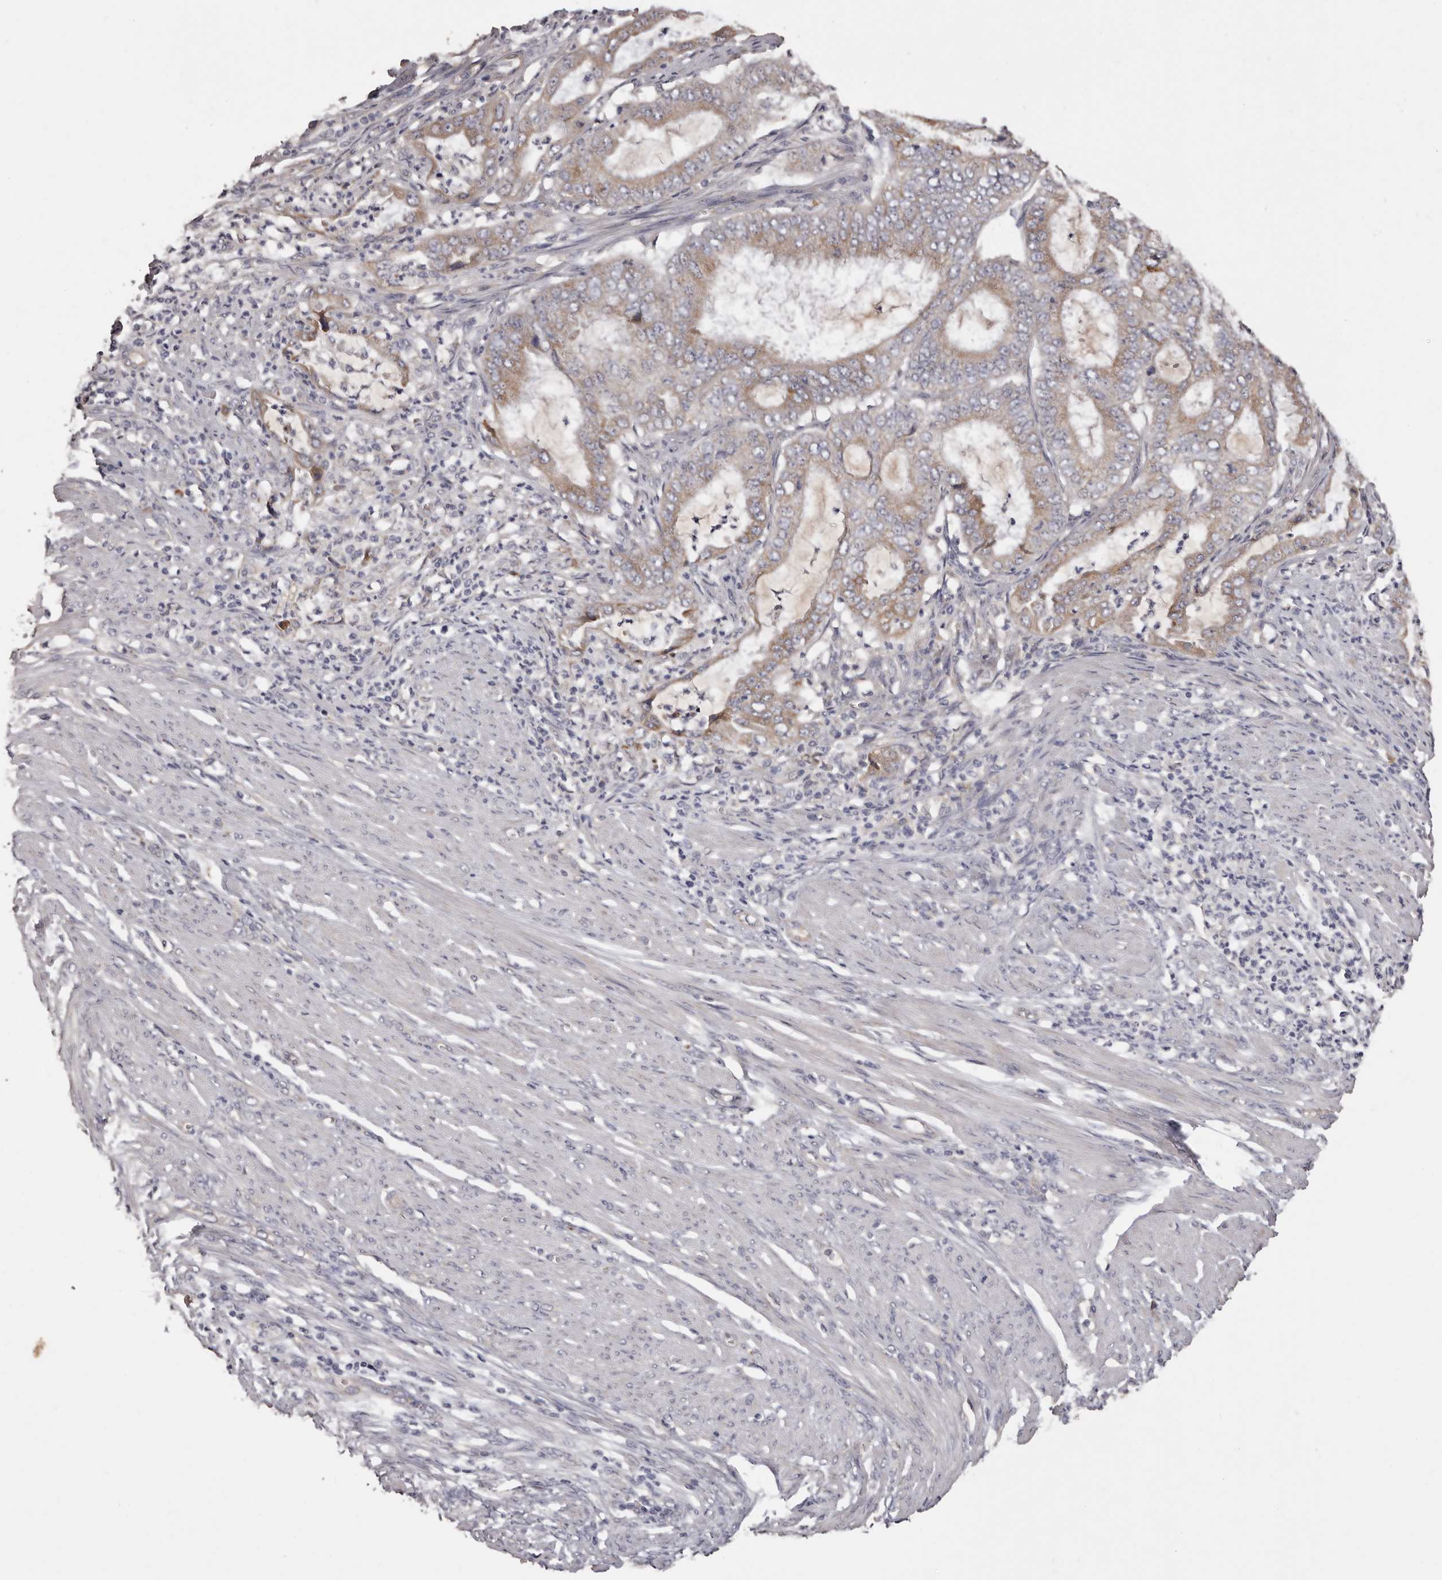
{"staining": {"intensity": "weak", "quantity": ">75%", "location": "cytoplasmic/membranous"}, "tissue": "endometrial cancer", "cell_type": "Tumor cells", "image_type": "cancer", "snomed": [{"axis": "morphology", "description": "Adenocarcinoma, NOS"}, {"axis": "topography", "description": "Endometrium"}], "caption": "Immunohistochemistry (IHC) of human endometrial cancer (adenocarcinoma) displays low levels of weak cytoplasmic/membranous expression in about >75% of tumor cells.", "gene": "ETNK1", "patient": {"sex": "female", "age": 51}}